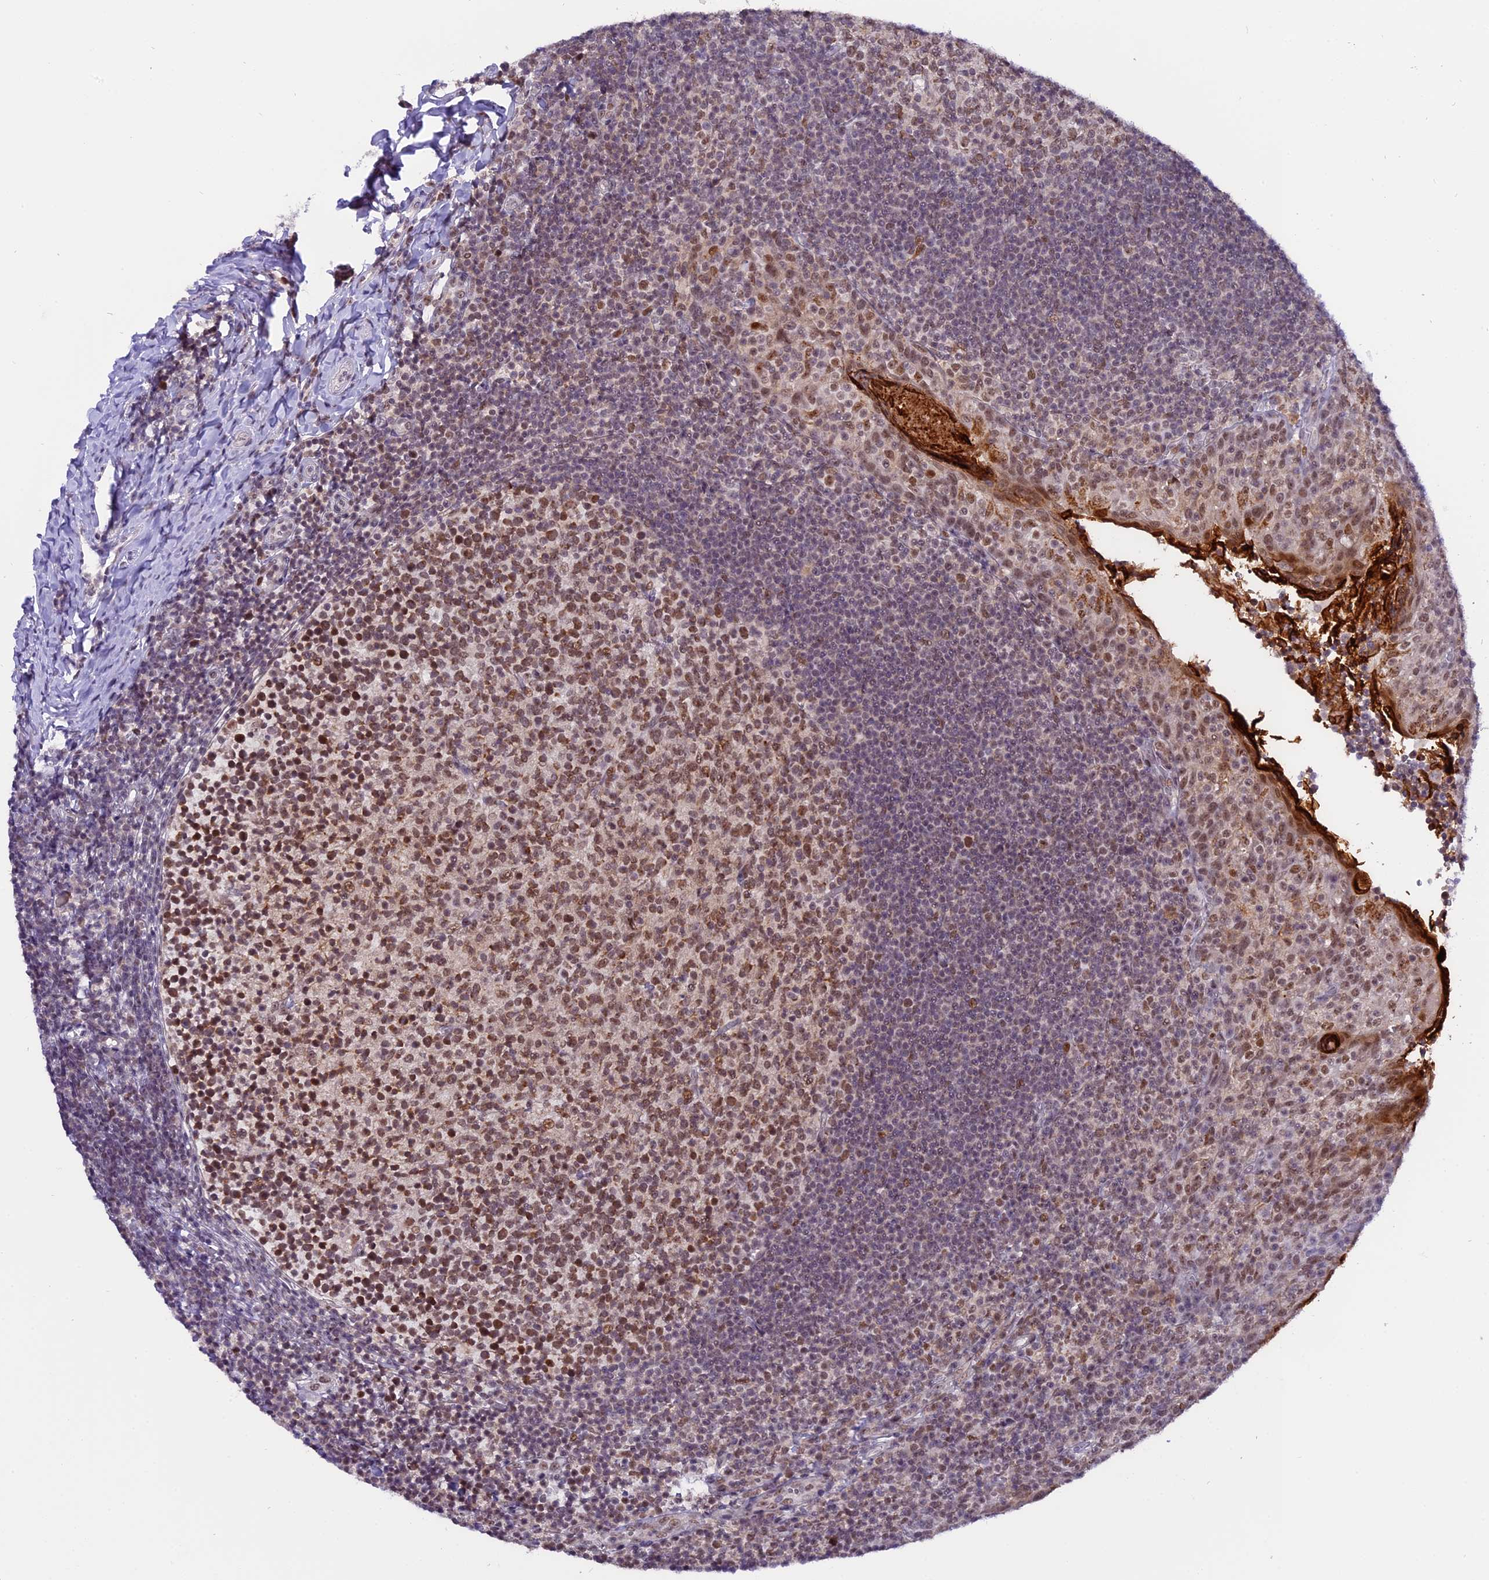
{"staining": {"intensity": "moderate", "quantity": ">75%", "location": "nuclear"}, "tissue": "tonsil", "cell_type": "Germinal center cells", "image_type": "normal", "snomed": [{"axis": "morphology", "description": "Normal tissue, NOS"}, {"axis": "topography", "description": "Tonsil"}], "caption": "Moderate nuclear protein staining is identified in about >75% of germinal center cells in tonsil. (DAB IHC, brown staining for protein, blue staining for nuclei).", "gene": "TADA3", "patient": {"sex": "female", "age": 10}}